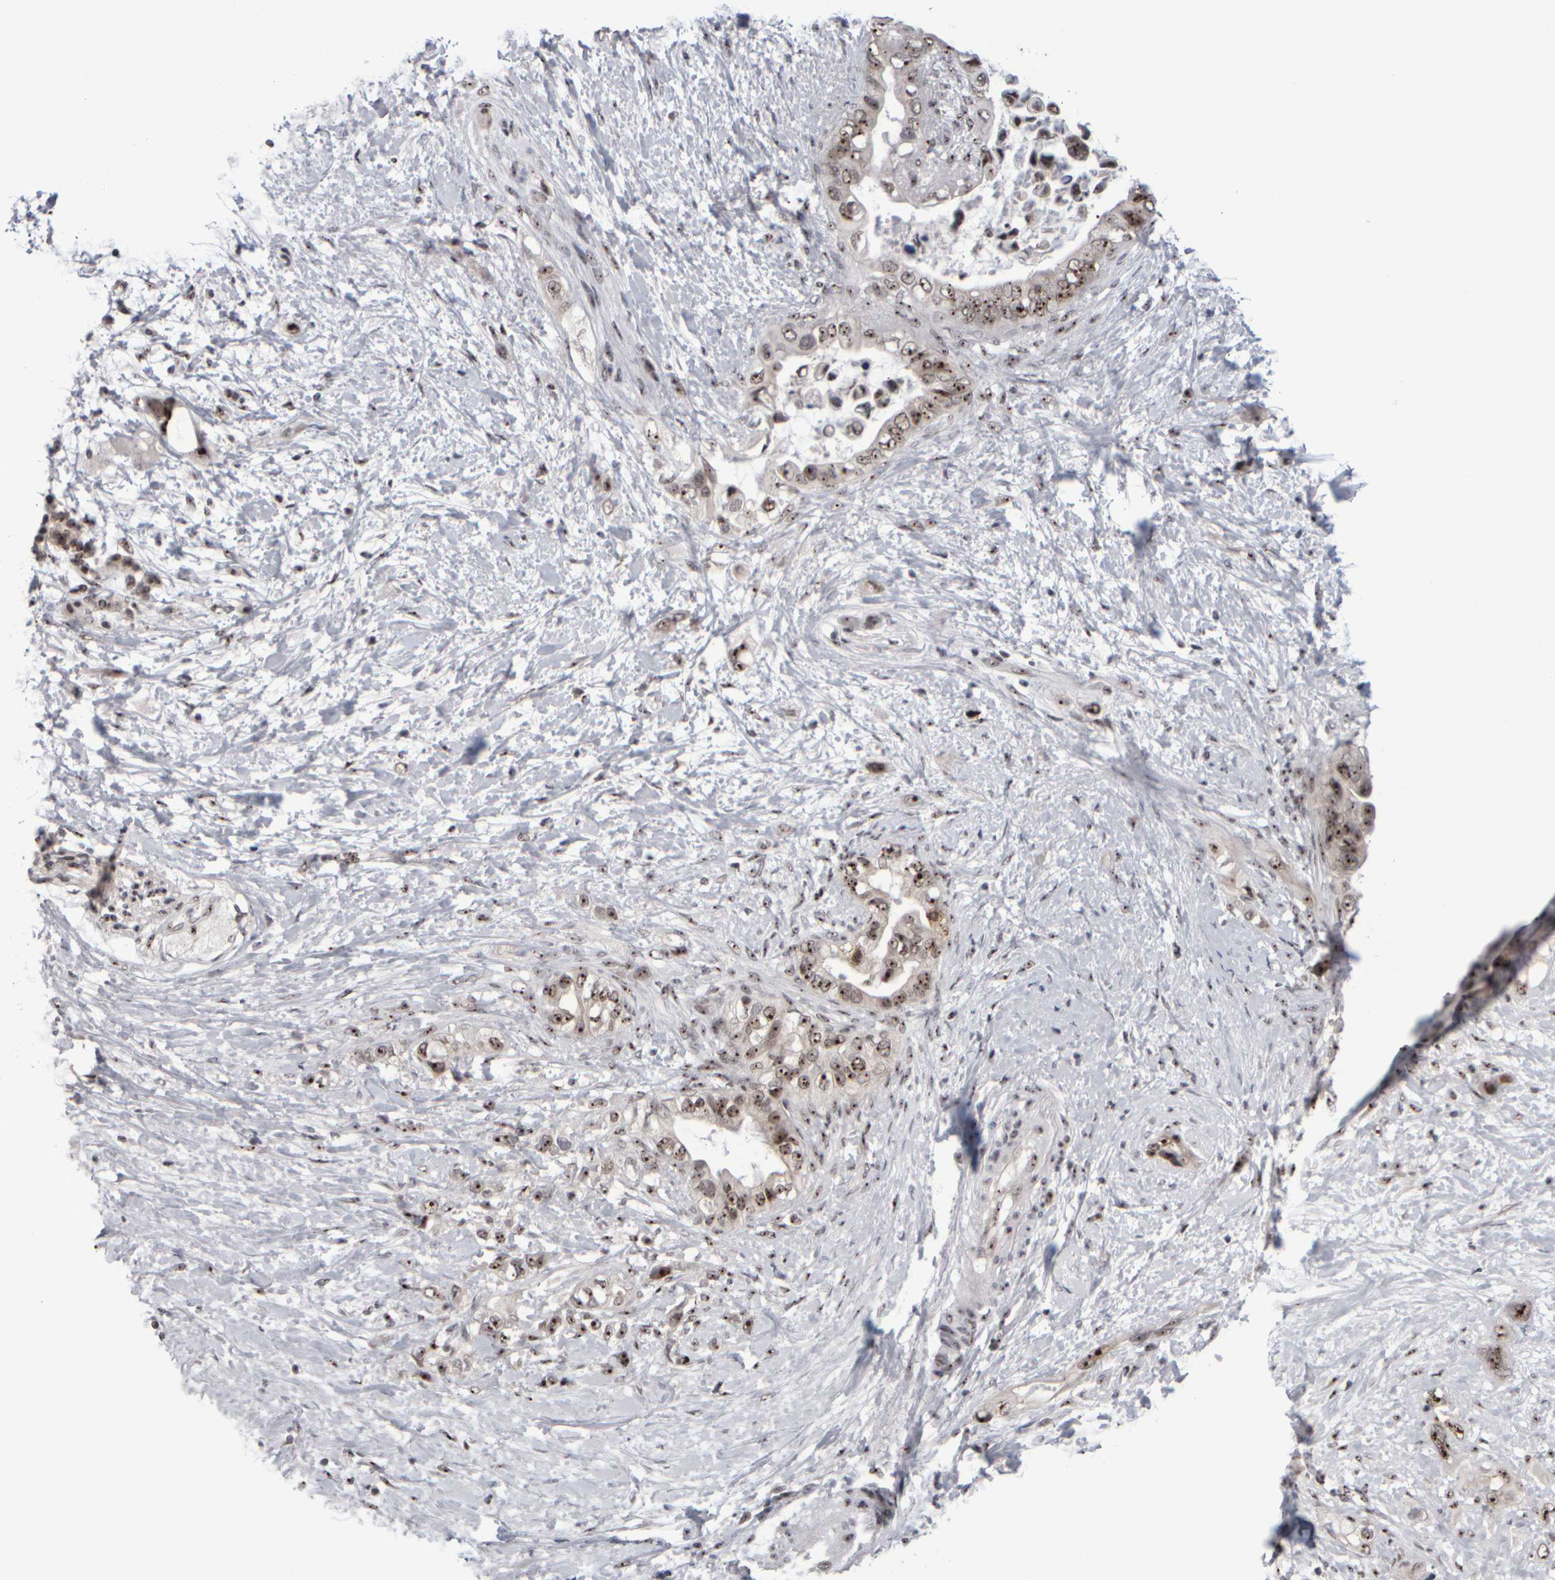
{"staining": {"intensity": "moderate", "quantity": ">75%", "location": "nuclear"}, "tissue": "pancreatic cancer", "cell_type": "Tumor cells", "image_type": "cancer", "snomed": [{"axis": "morphology", "description": "Adenocarcinoma, NOS"}, {"axis": "topography", "description": "Pancreas"}], "caption": "Pancreatic cancer stained with immunohistochemistry shows moderate nuclear positivity in approximately >75% of tumor cells.", "gene": "SURF6", "patient": {"sex": "female", "age": 56}}